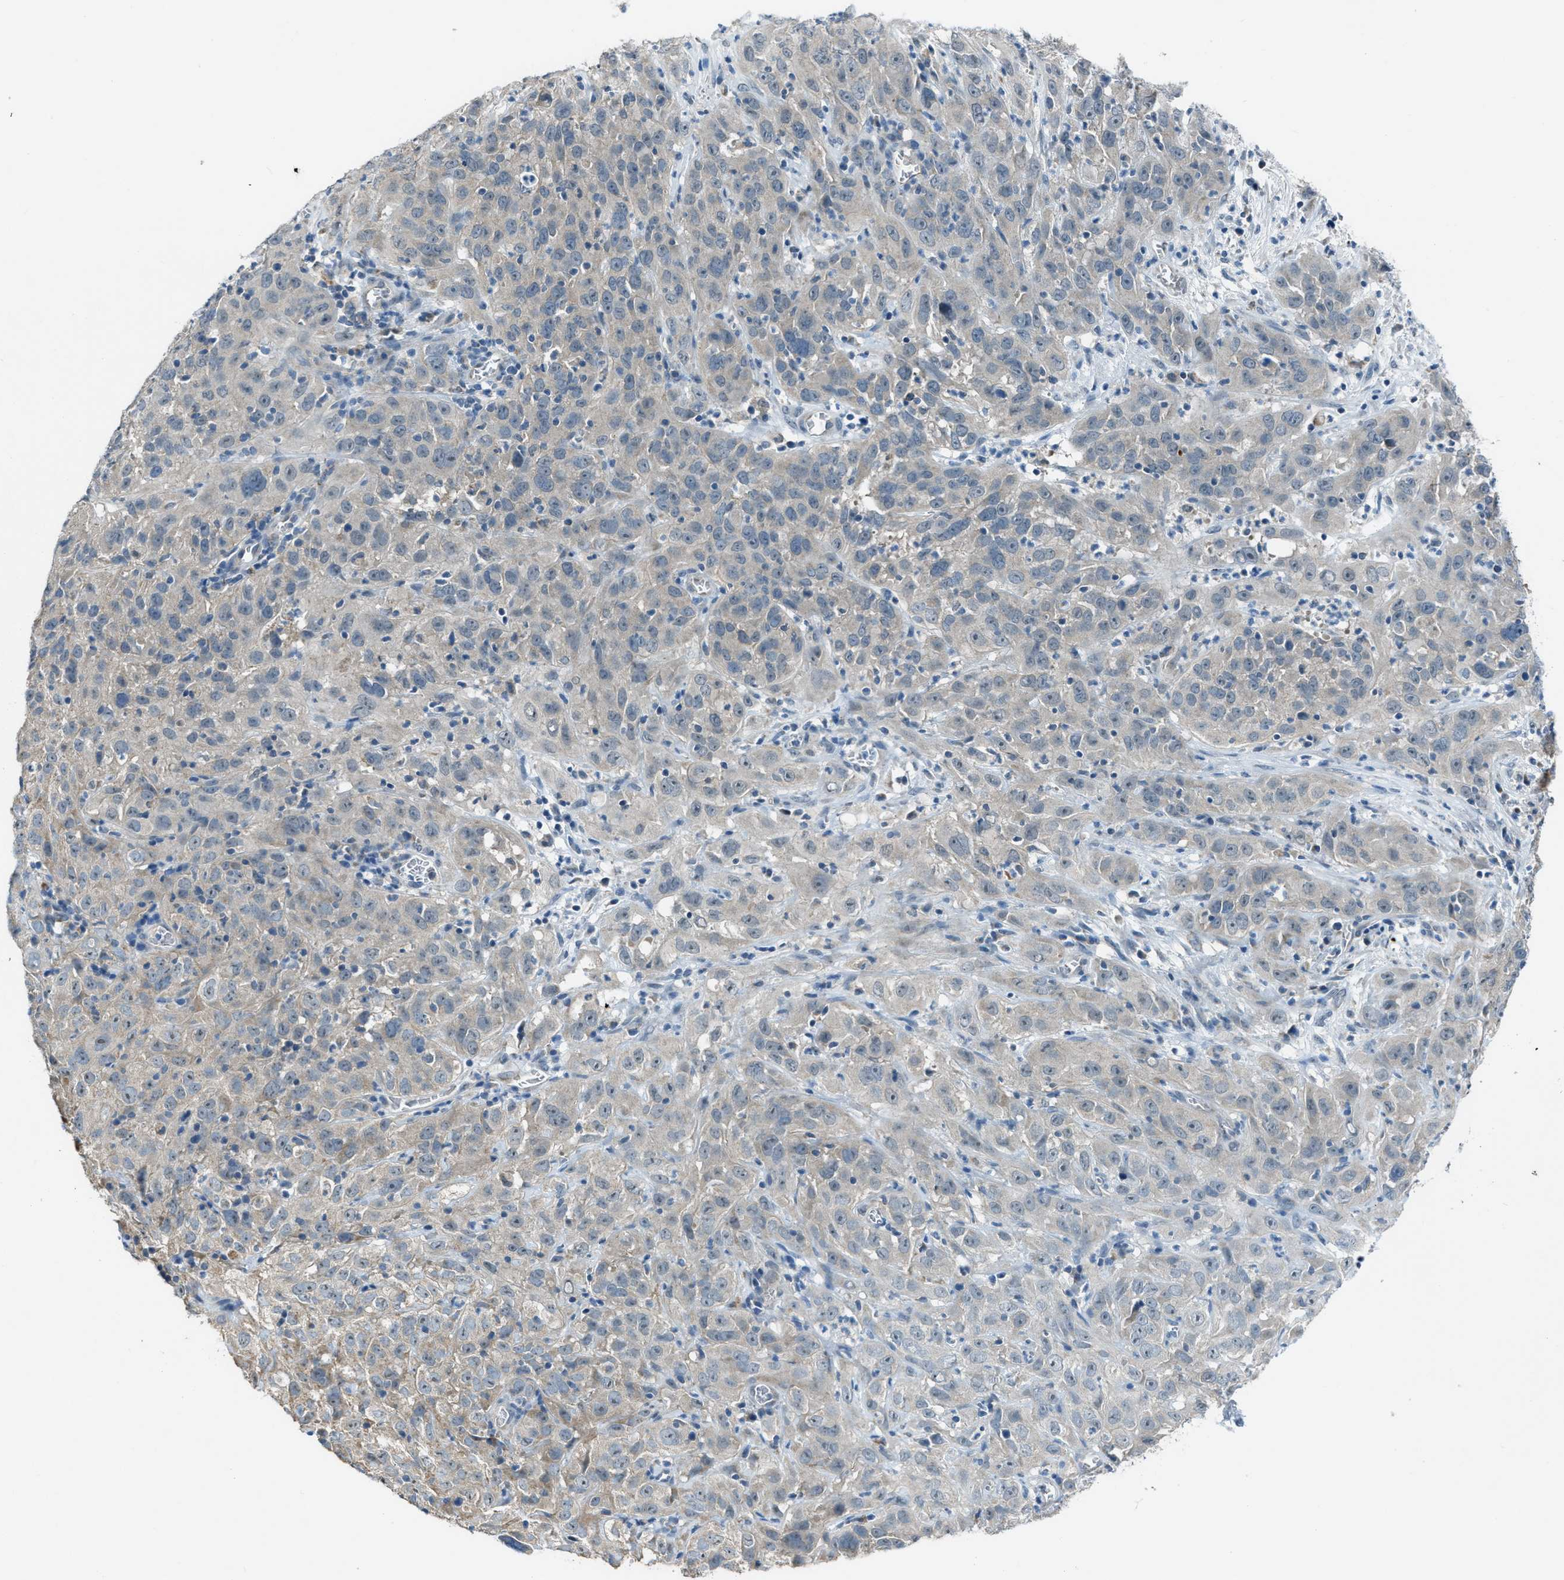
{"staining": {"intensity": "weak", "quantity": "<25%", "location": "cytoplasmic/membranous"}, "tissue": "cervical cancer", "cell_type": "Tumor cells", "image_type": "cancer", "snomed": [{"axis": "morphology", "description": "Squamous cell carcinoma, NOS"}, {"axis": "topography", "description": "Cervix"}], "caption": "Tumor cells are negative for protein expression in human squamous cell carcinoma (cervical).", "gene": "CDON", "patient": {"sex": "female", "age": 32}}